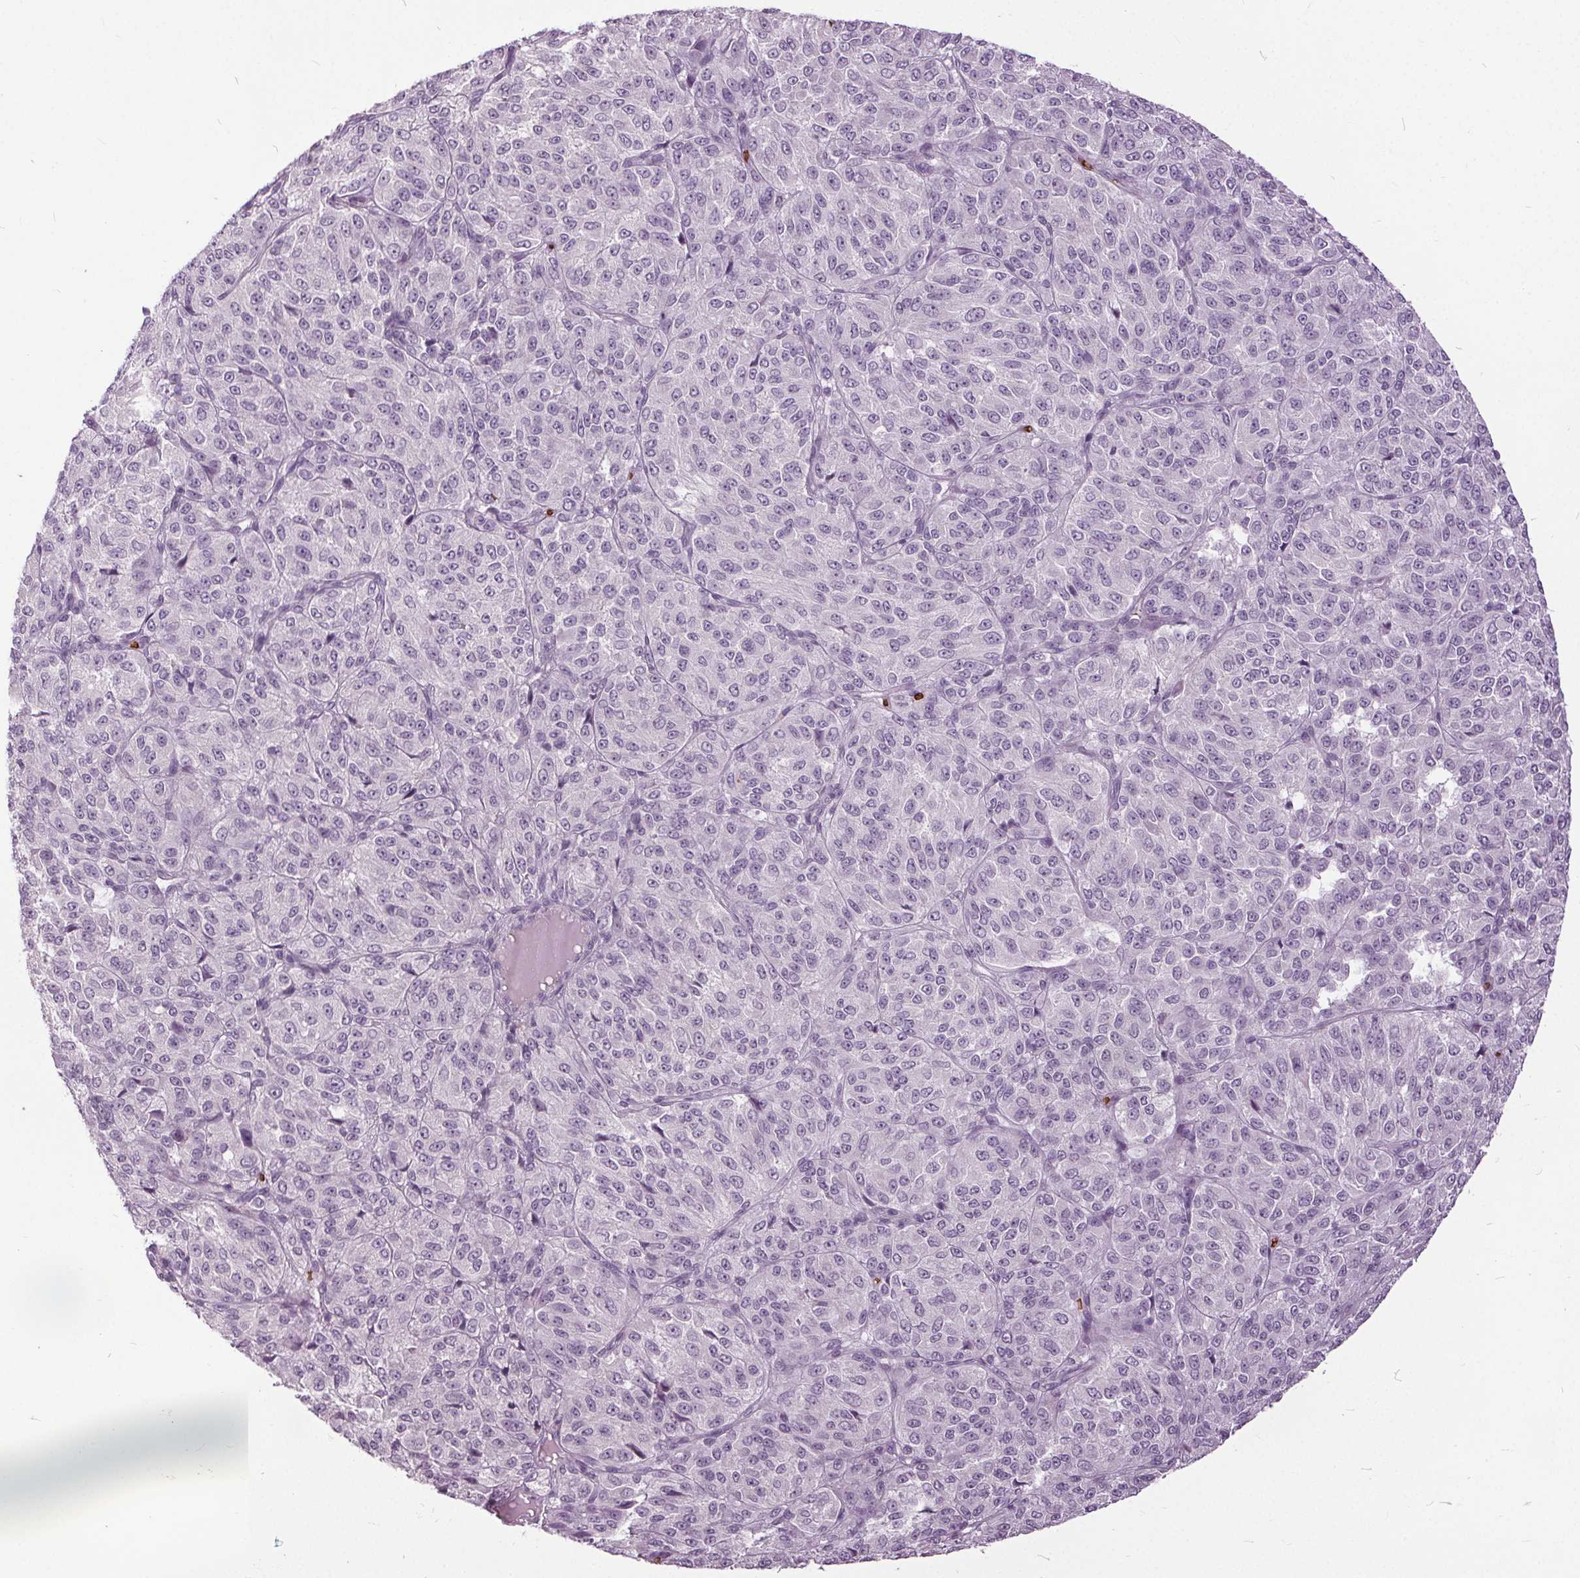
{"staining": {"intensity": "negative", "quantity": "none", "location": "none"}, "tissue": "melanoma", "cell_type": "Tumor cells", "image_type": "cancer", "snomed": [{"axis": "morphology", "description": "Malignant melanoma, Metastatic site"}, {"axis": "topography", "description": "Brain"}], "caption": "Immunohistochemical staining of melanoma demonstrates no significant staining in tumor cells.", "gene": "SLC4A1", "patient": {"sex": "female", "age": 56}}